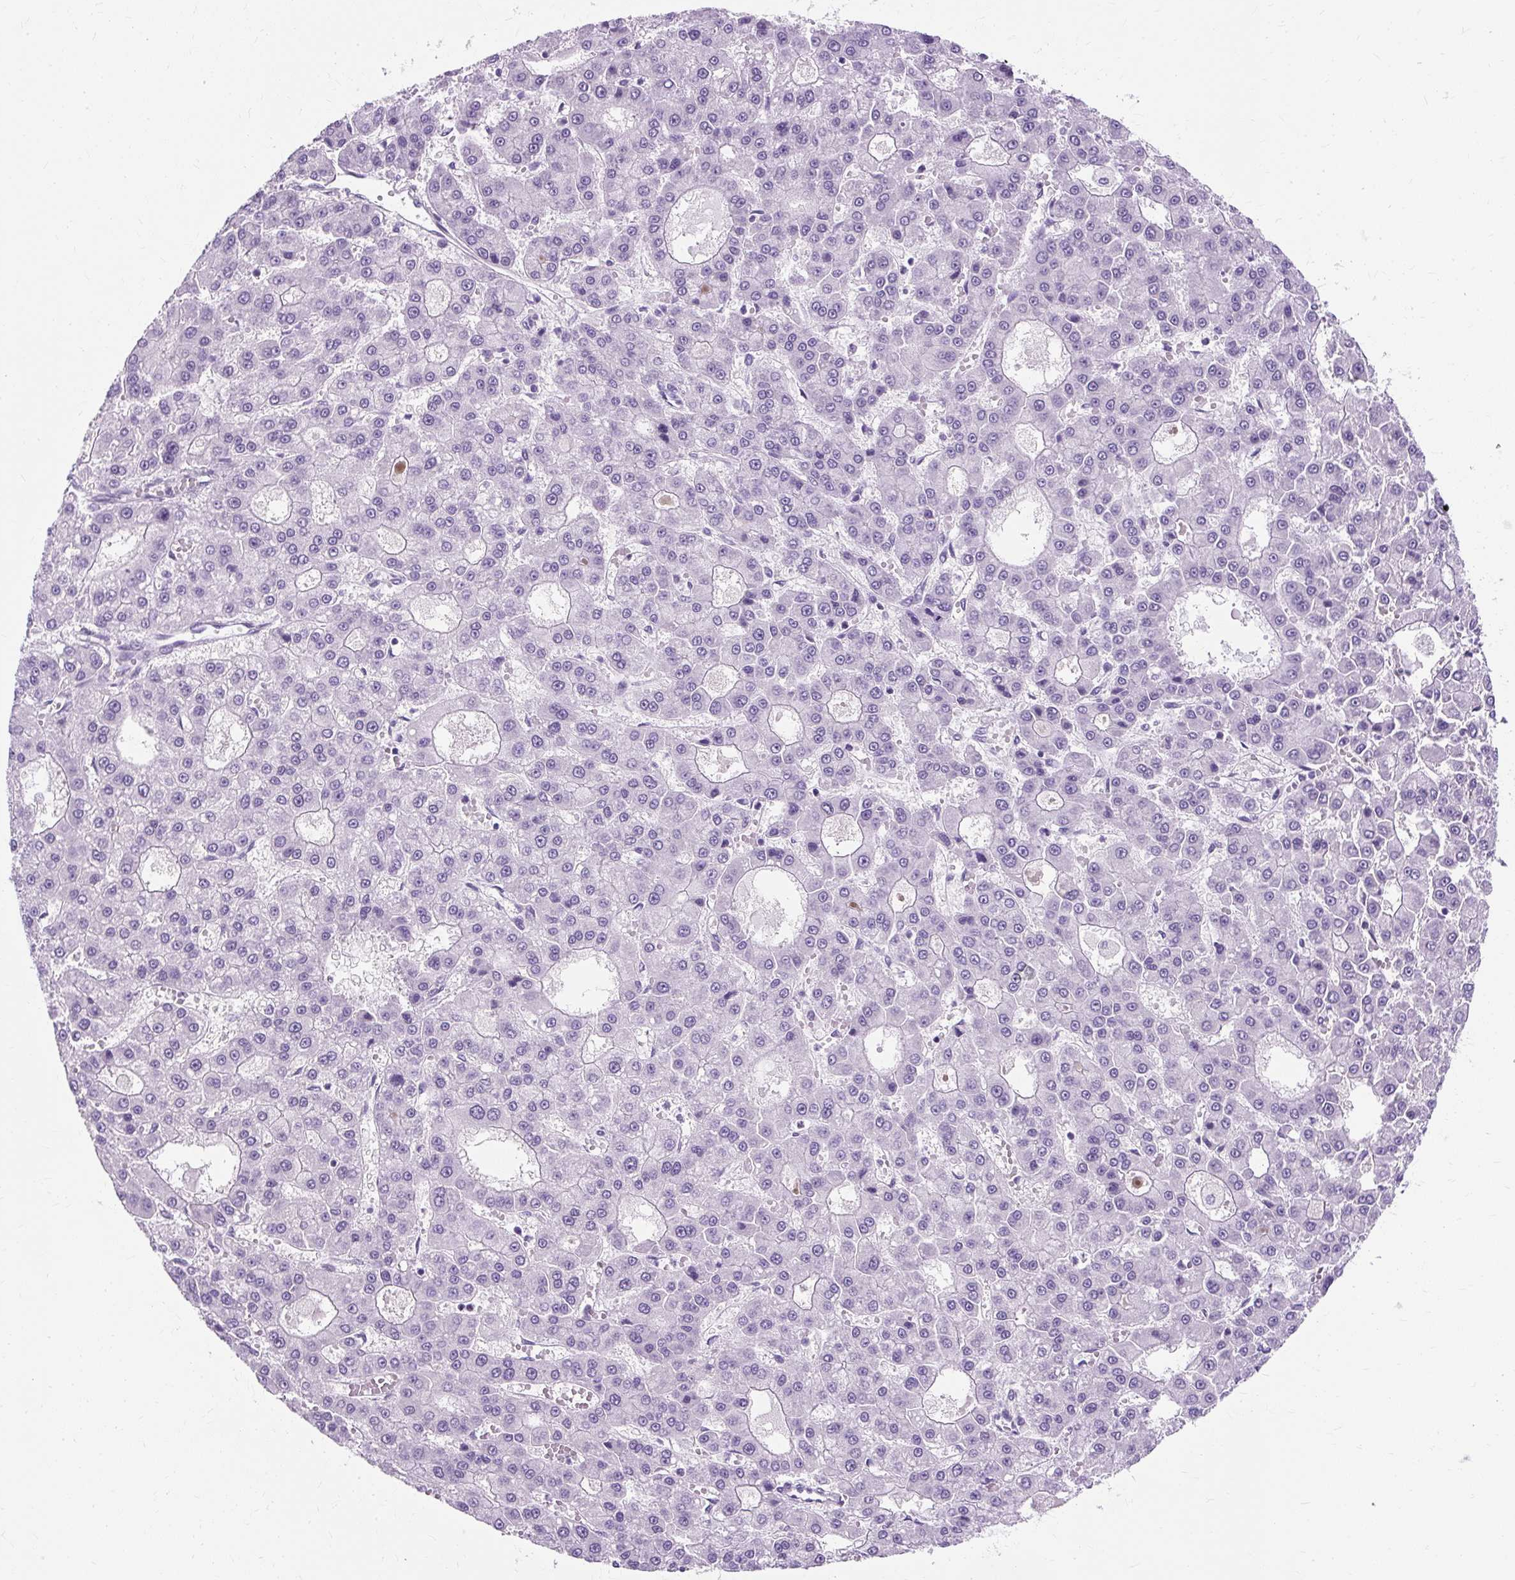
{"staining": {"intensity": "negative", "quantity": "none", "location": "none"}, "tissue": "liver cancer", "cell_type": "Tumor cells", "image_type": "cancer", "snomed": [{"axis": "morphology", "description": "Carcinoma, Hepatocellular, NOS"}, {"axis": "topography", "description": "Liver"}], "caption": "Tumor cells are negative for brown protein staining in liver cancer (hepatocellular carcinoma).", "gene": "RYBP", "patient": {"sex": "male", "age": 70}}